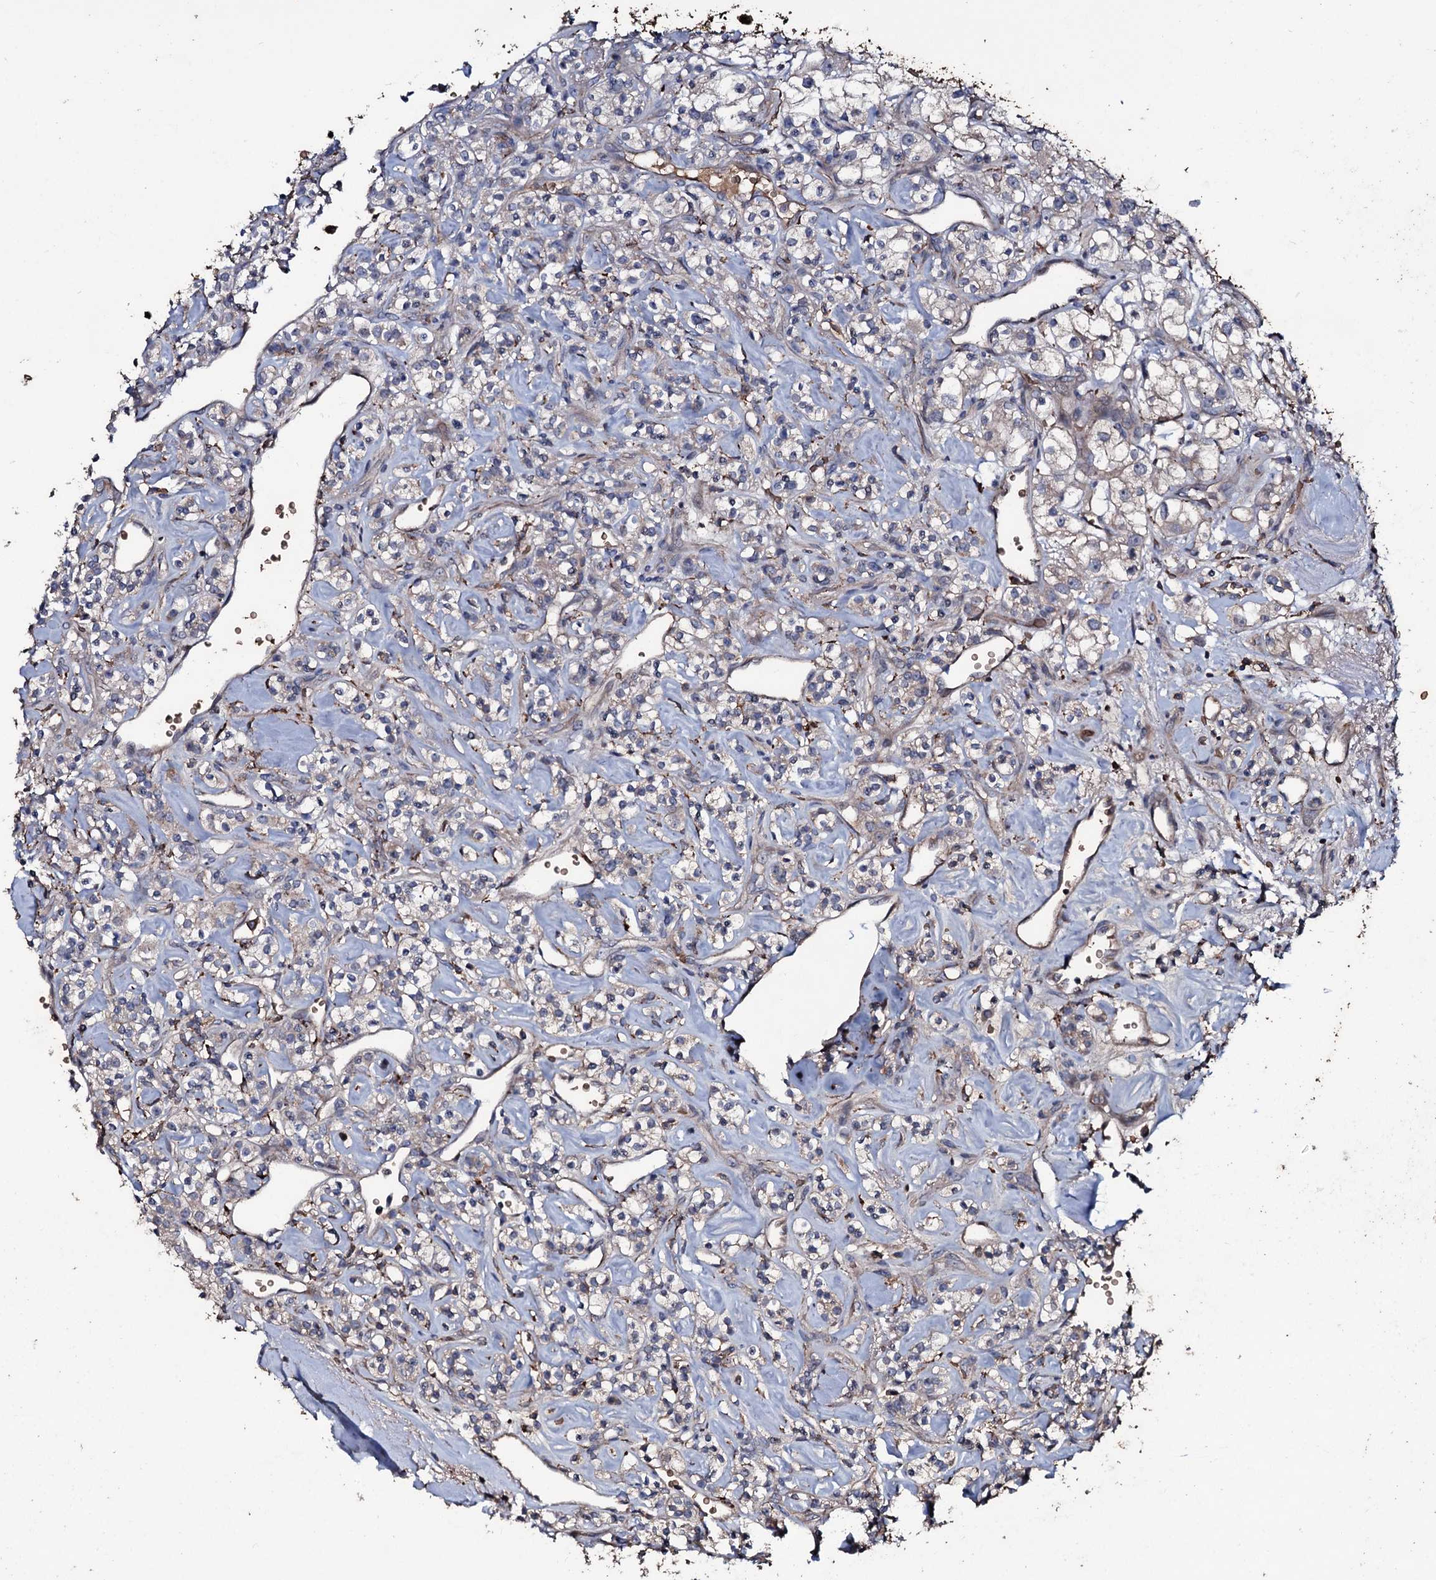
{"staining": {"intensity": "negative", "quantity": "none", "location": "none"}, "tissue": "renal cancer", "cell_type": "Tumor cells", "image_type": "cancer", "snomed": [{"axis": "morphology", "description": "Adenocarcinoma, NOS"}, {"axis": "topography", "description": "Kidney"}], "caption": "There is no significant positivity in tumor cells of adenocarcinoma (renal).", "gene": "ZSWIM8", "patient": {"sex": "male", "age": 77}}